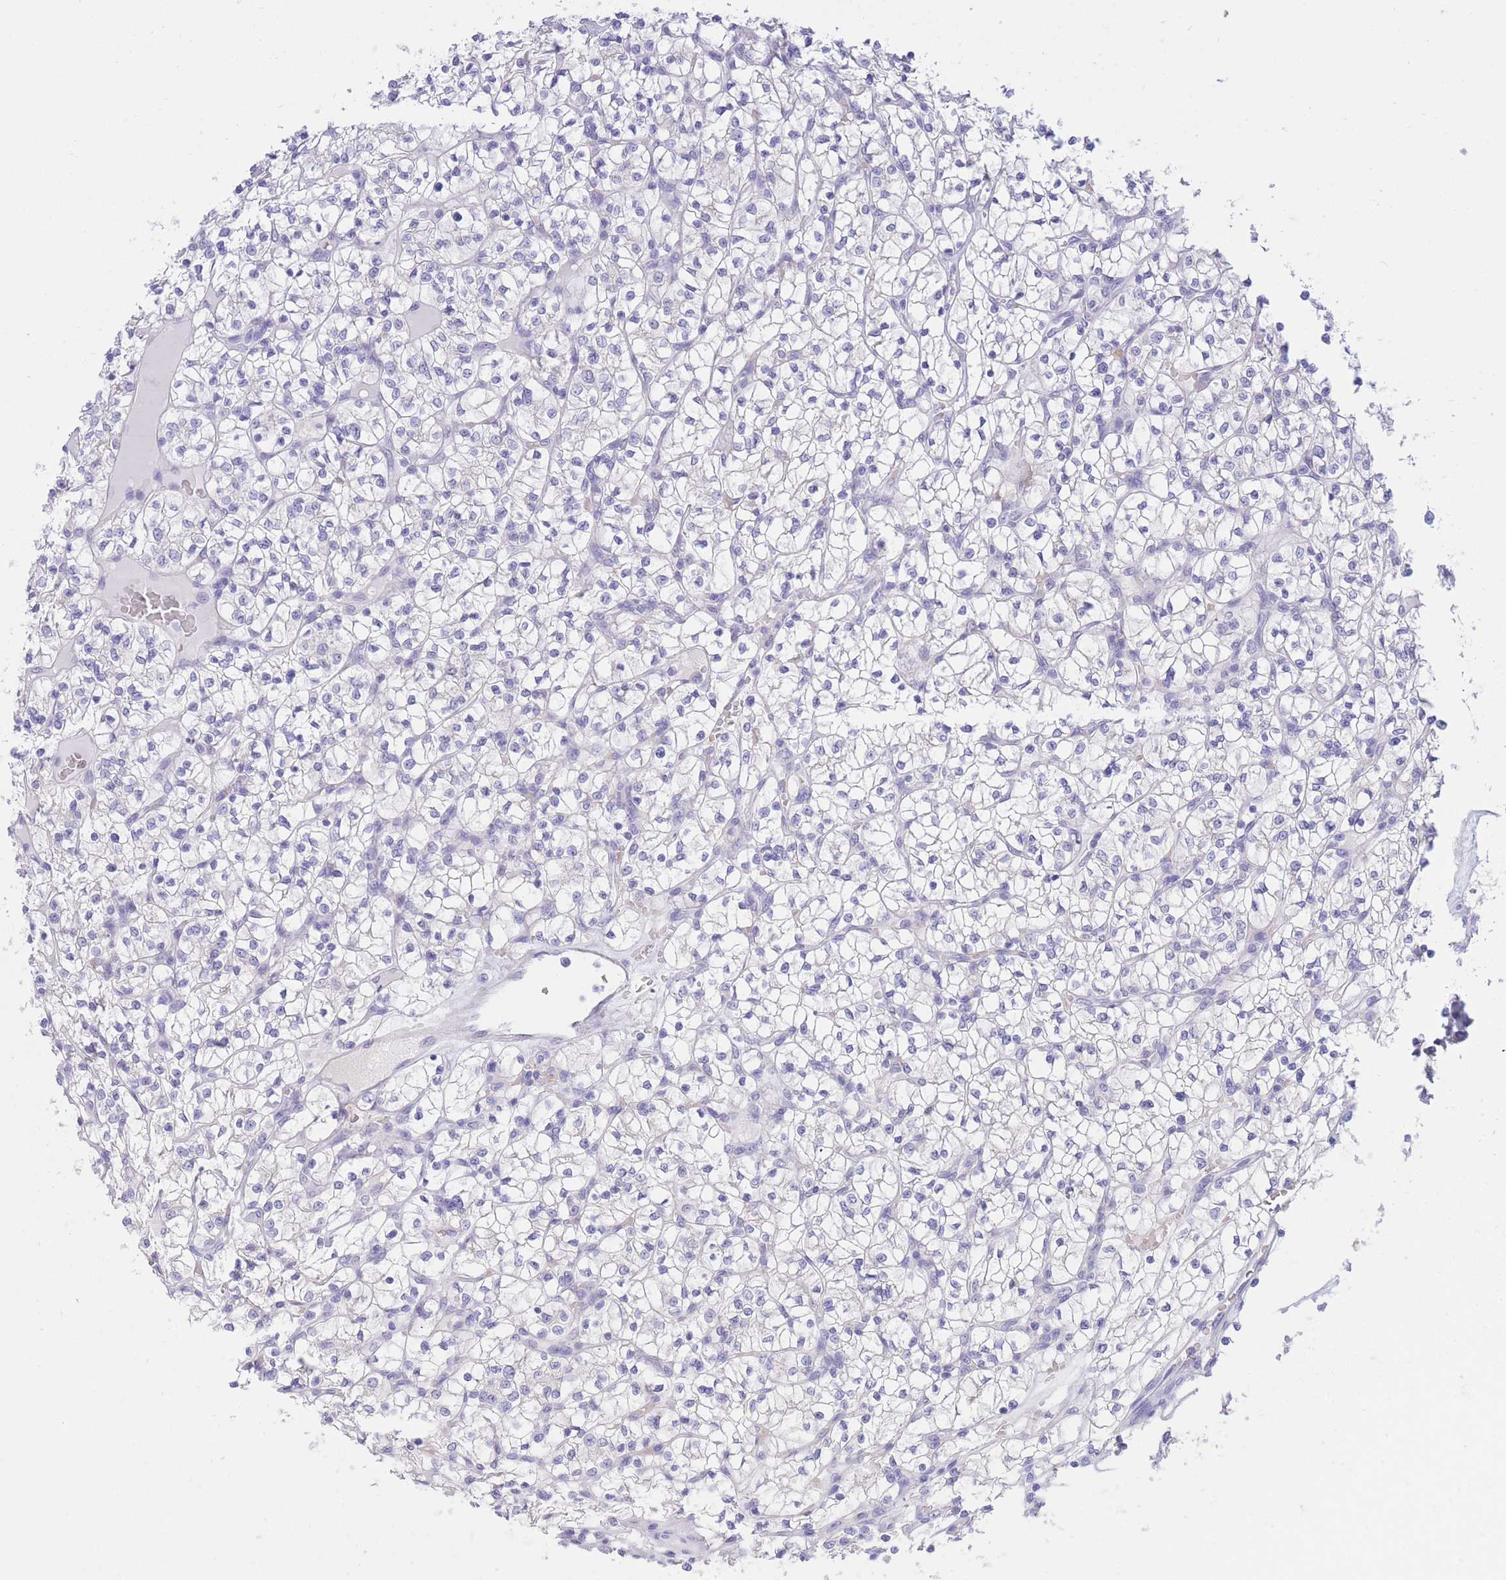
{"staining": {"intensity": "negative", "quantity": "none", "location": "none"}, "tissue": "renal cancer", "cell_type": "Tumor cells", "image_type": "cancer", "snomed": [{"axis": "morphology", "description": "Adenocarcinoma, NOS"}, {"axis": "topography", "description": "Kidney"}], "caption": "This is a image of immunohistochemistry staining of adenocarcinoma (renal), which shows no expression in tumor cells. The staining was performed using DAB to visualize the protein expression in brown, while the nuclei were stained in blue with hematoxylin (Magnification: 20x).", "gene": "SSUH2", "patient": {"sex": "female", "age": 64}}